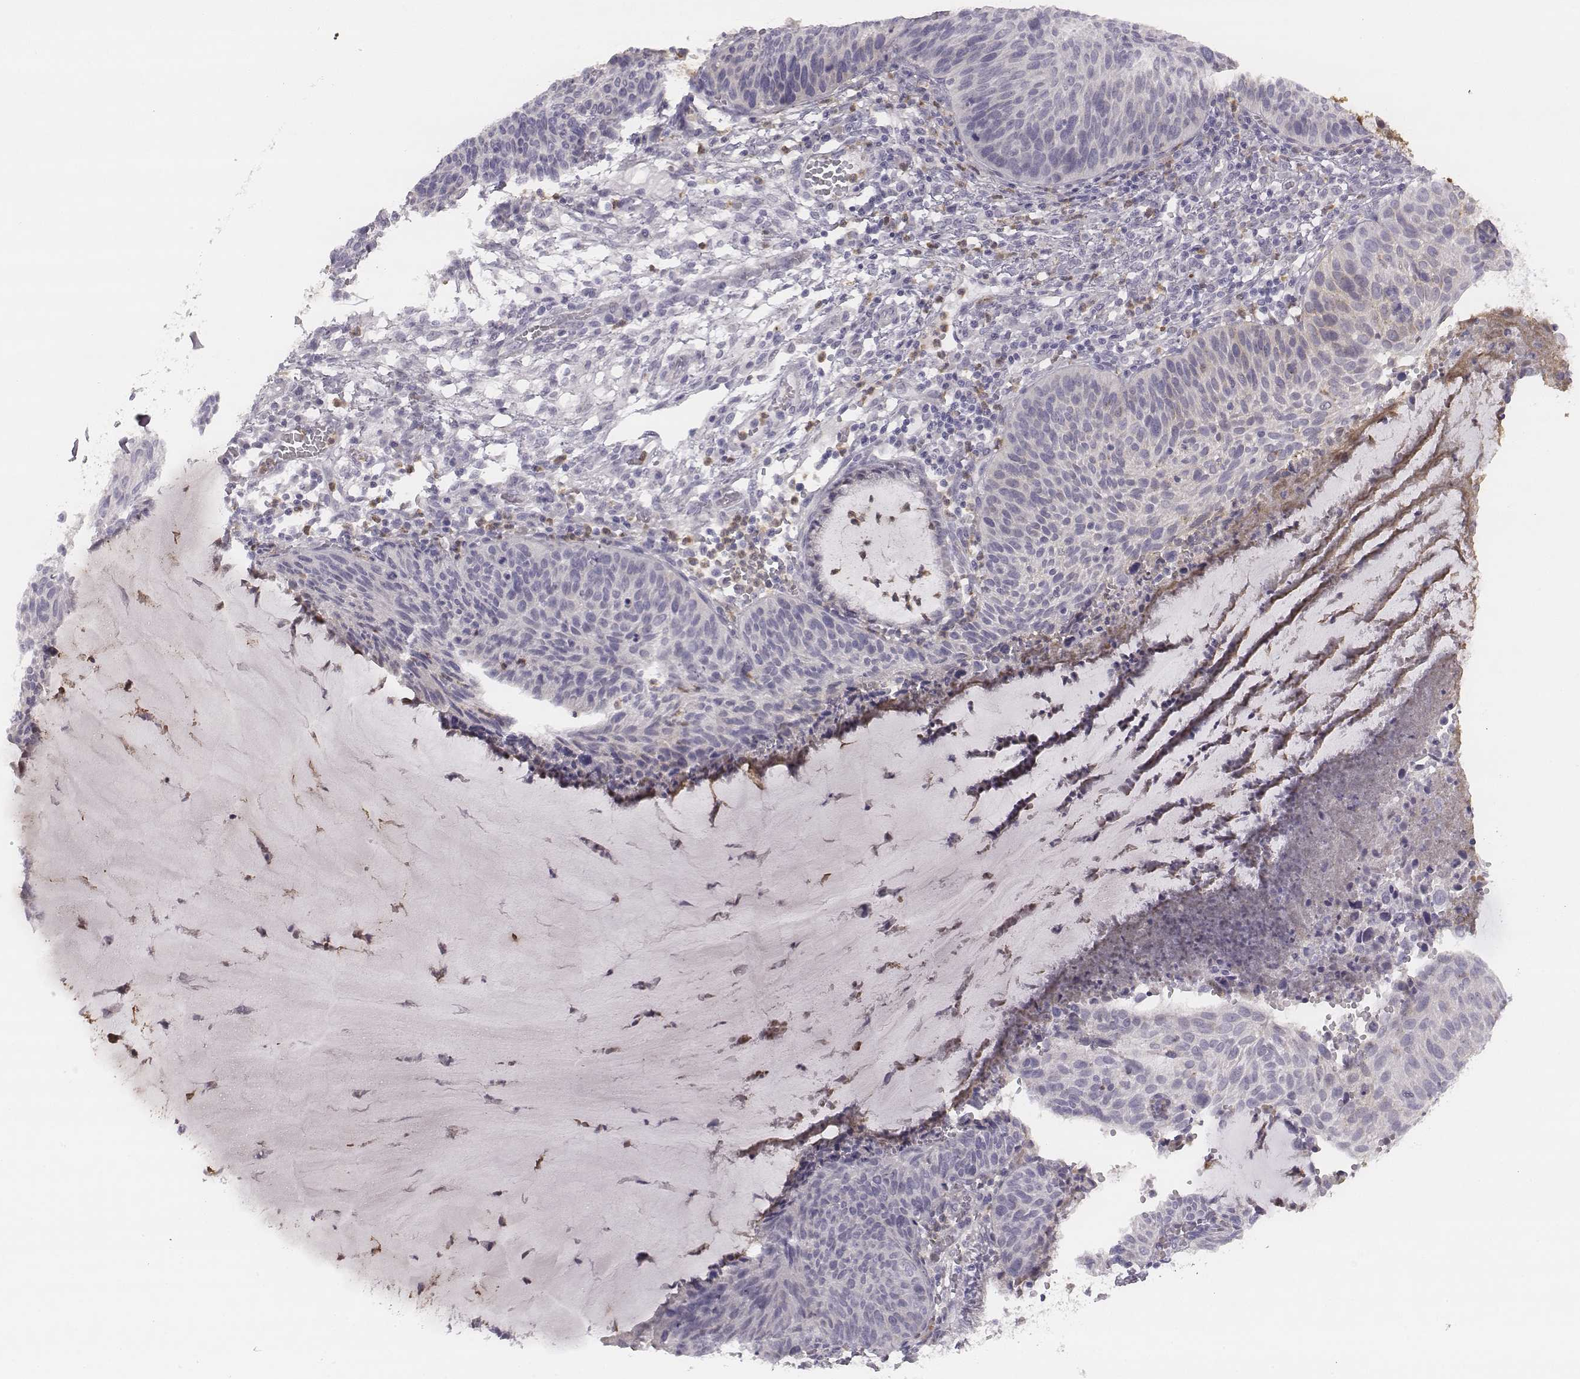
{"staining": {"intensity": "negative", "quantity": "none", "location": "none"}, "tissue": "cervical cancer", "cell_type": "Tumor cells", "image_type": "cancer", "snomed": [{"axis": "morphology", "description": "Squamous cell carcinoma, NOS"}, {"axis": "topography", "description": "Cervix"}], "caption": "The image shows no significant positivity in tumor cells of cervical cancer (squamous cell carcinoma).", "gene": "KCNJ12", "patient": {"sex": "female", "age": 36}}